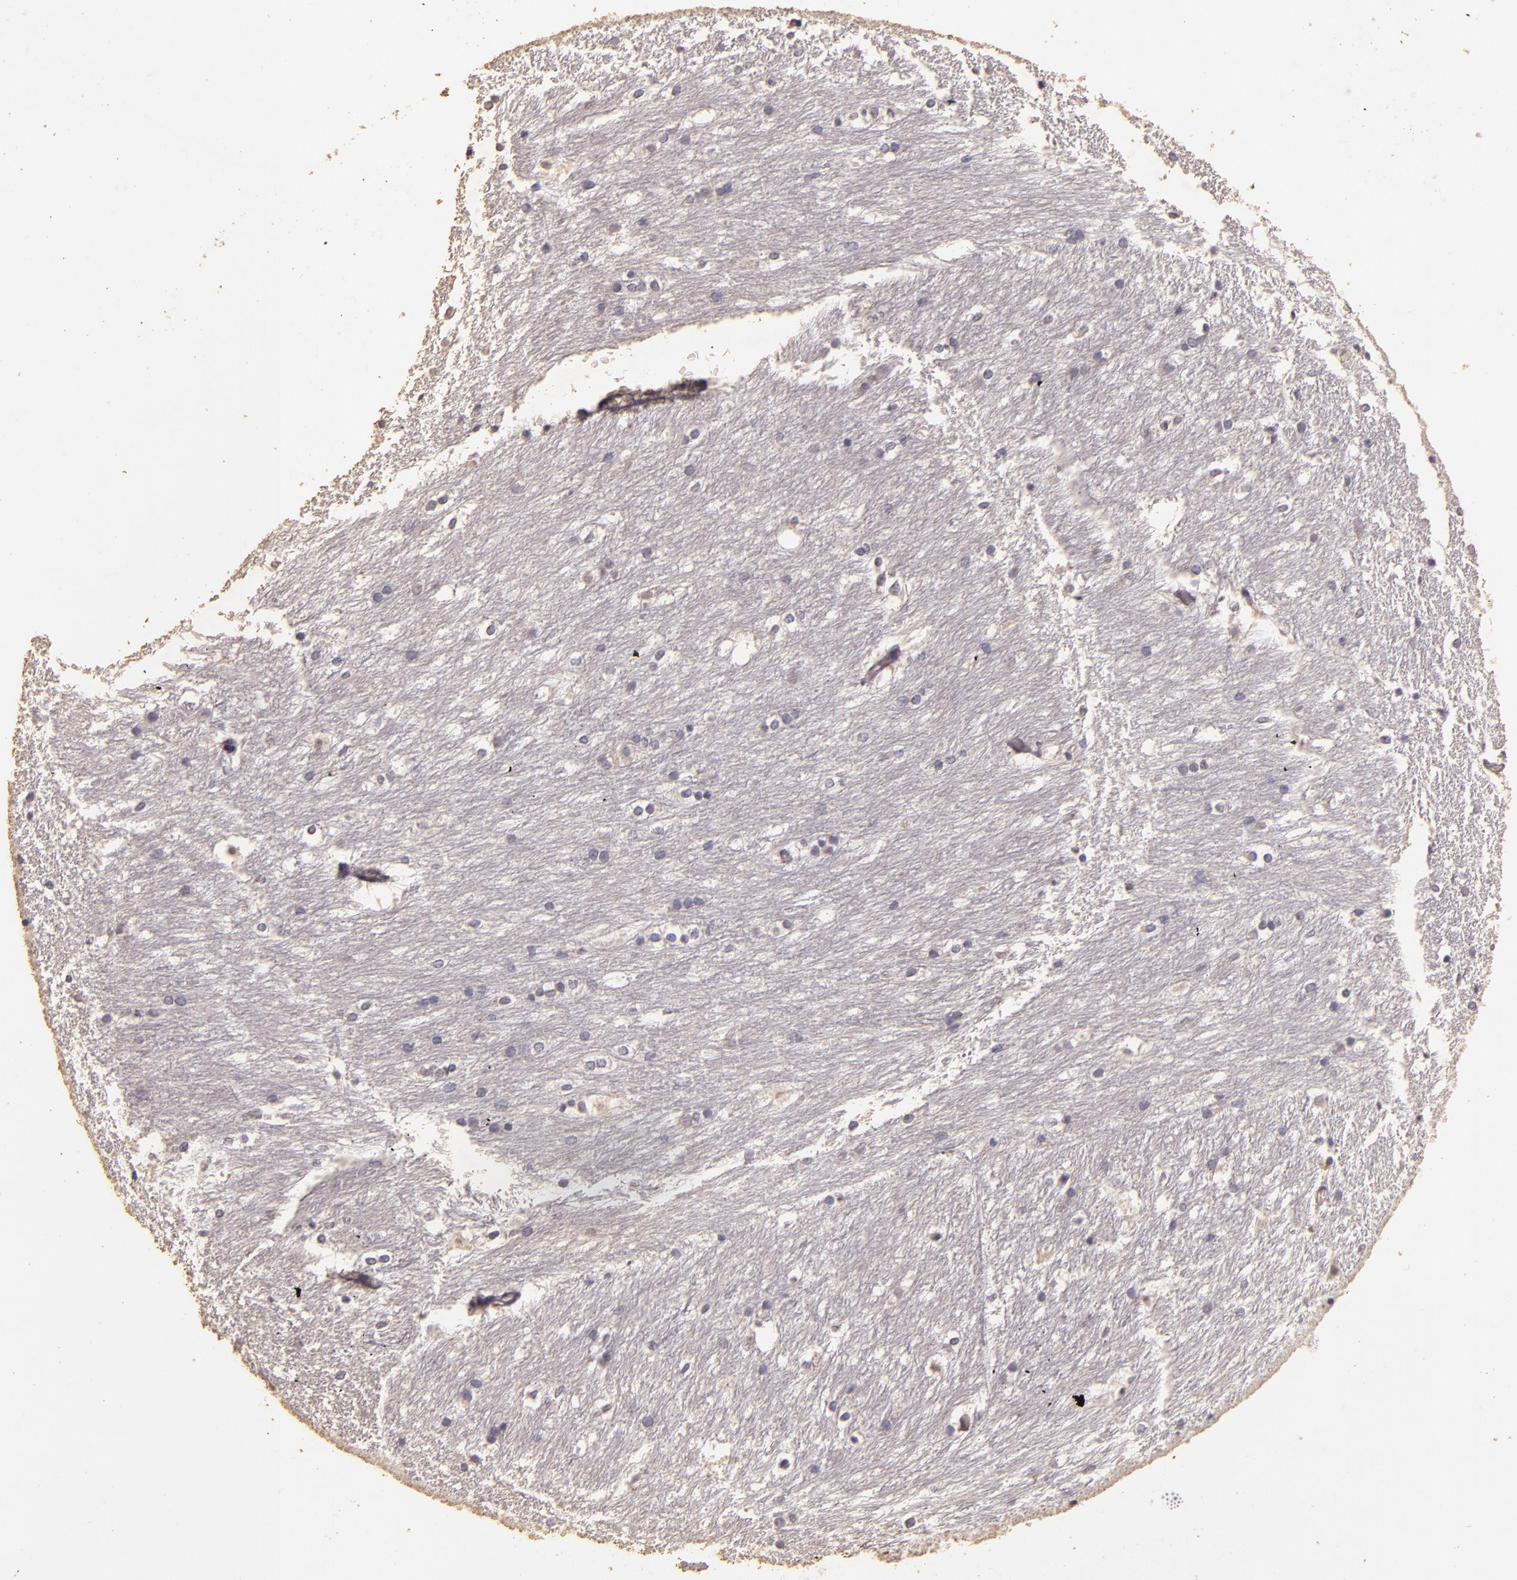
{"staining": {"intensity": "negative", "quantity": "none", "location": "none"}, "tissue": "caudate", "cell_type": "Glial cells", "image_type": "normal", "snomed": [{"axis": "morphology", "description": "Normal tissue, NOS"}, {"axis": "topography", "description": "Lateral ventricle wall"}], "caption": "A high-resolution micrograph shows immunohistochemistry staining of unremarkable caudate, which displays no significant positivity in glial cells.", "gene": "BCL2L13", "patient": {"sex": "female", "age": 19}}